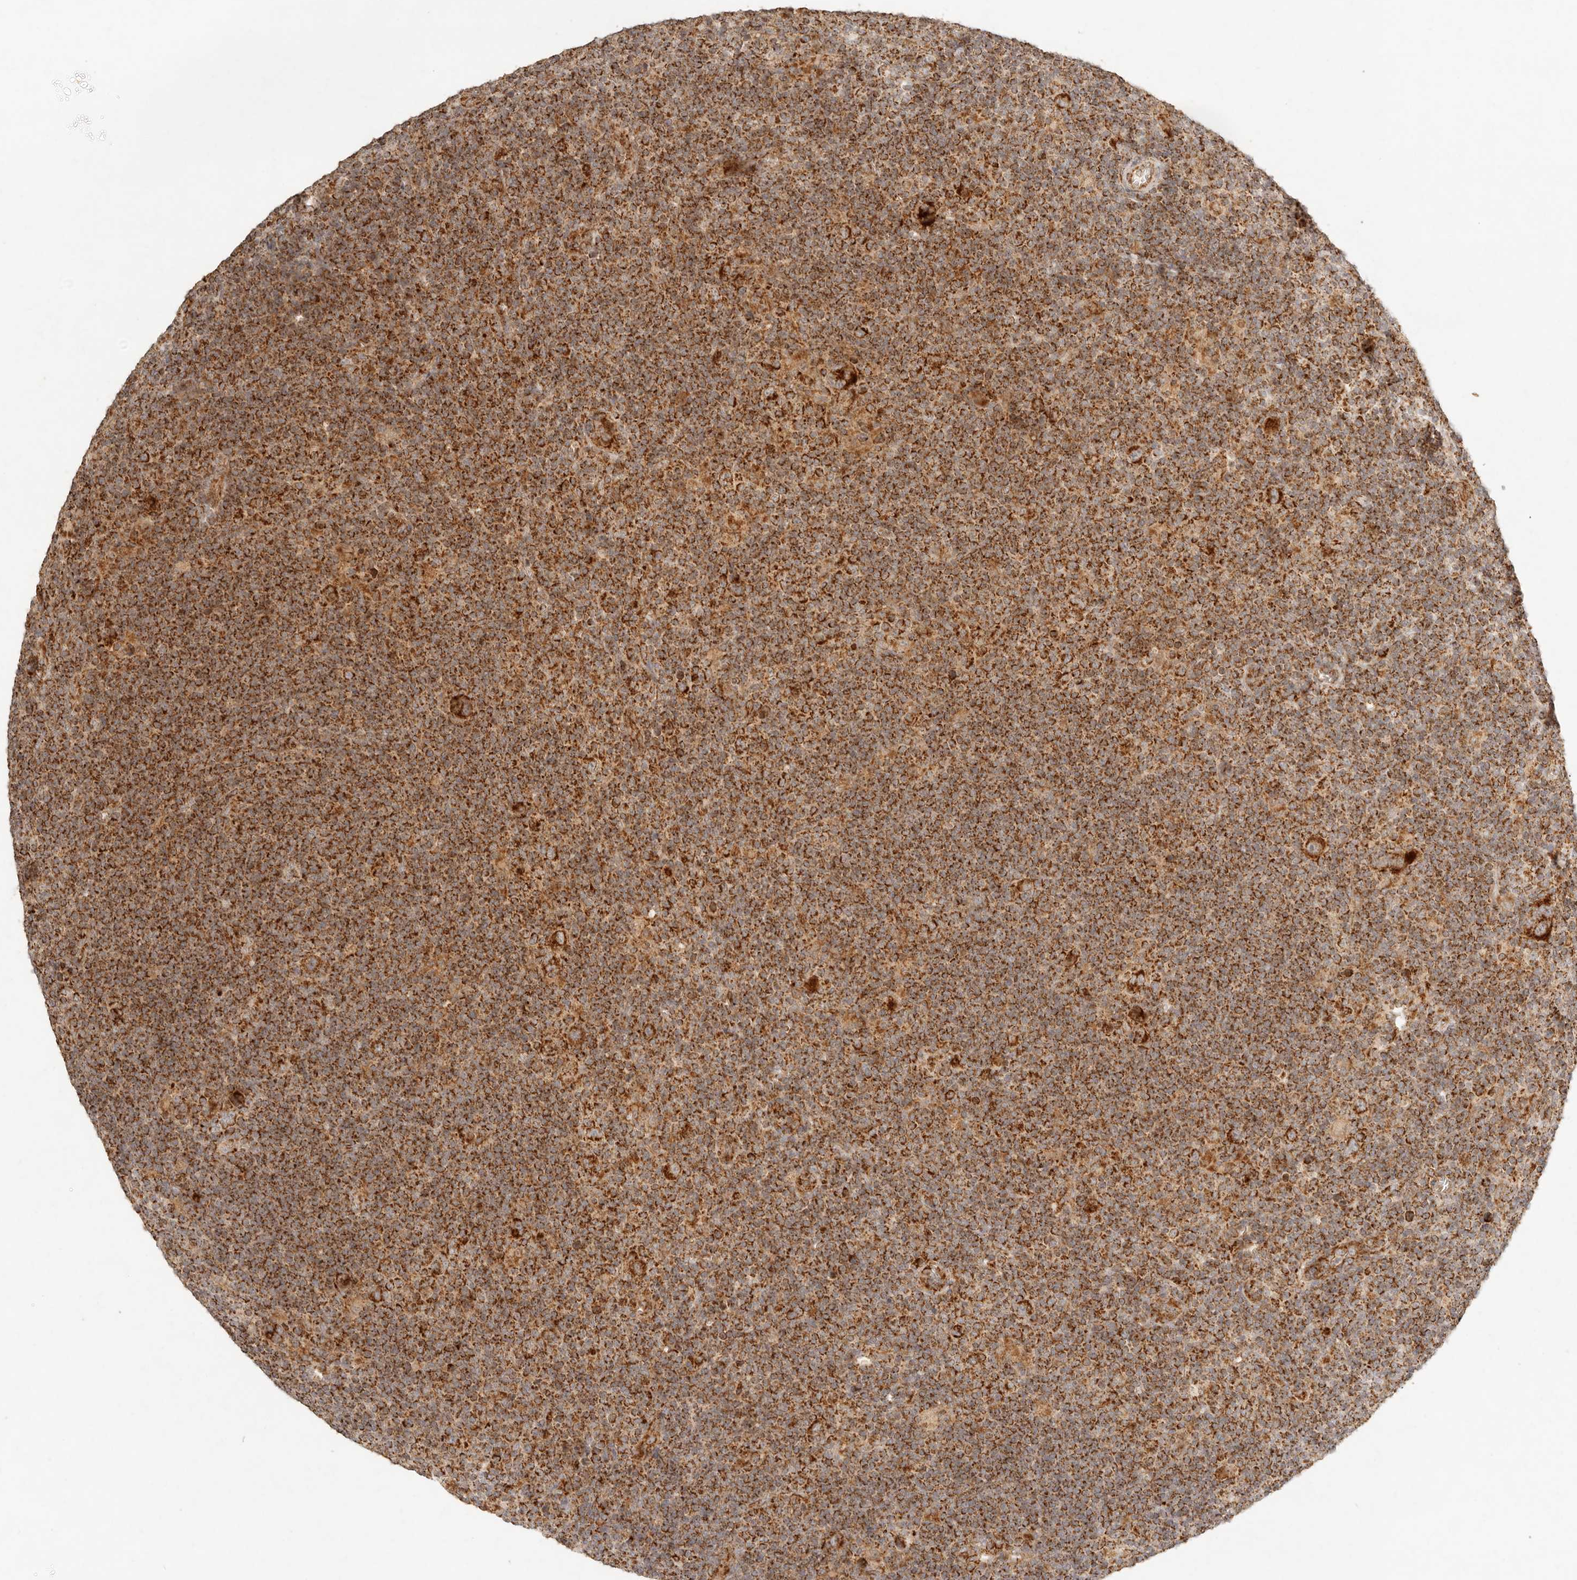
{"staining": {"intensity": "strong", "quantity": ">75%", "location": "cytoplasmic/membranous"}, "tissue": "lymphoma", "cell_type": "Tumor cells", "image_type": "cancer", "snomed": [{"axis": "morphology", "description": "Hodgkin's disease, NOS"}, {"axis": "topography", "description": "Lymph node"}], "caption": "Strong cytoplasmic/membranous positivity for a protein is appreciated in approximately >75% of tumor cells of Hodgkin's disease using IHC.", "gene": "MRPL55", "patient": {"sex": "female", "age": 57}}